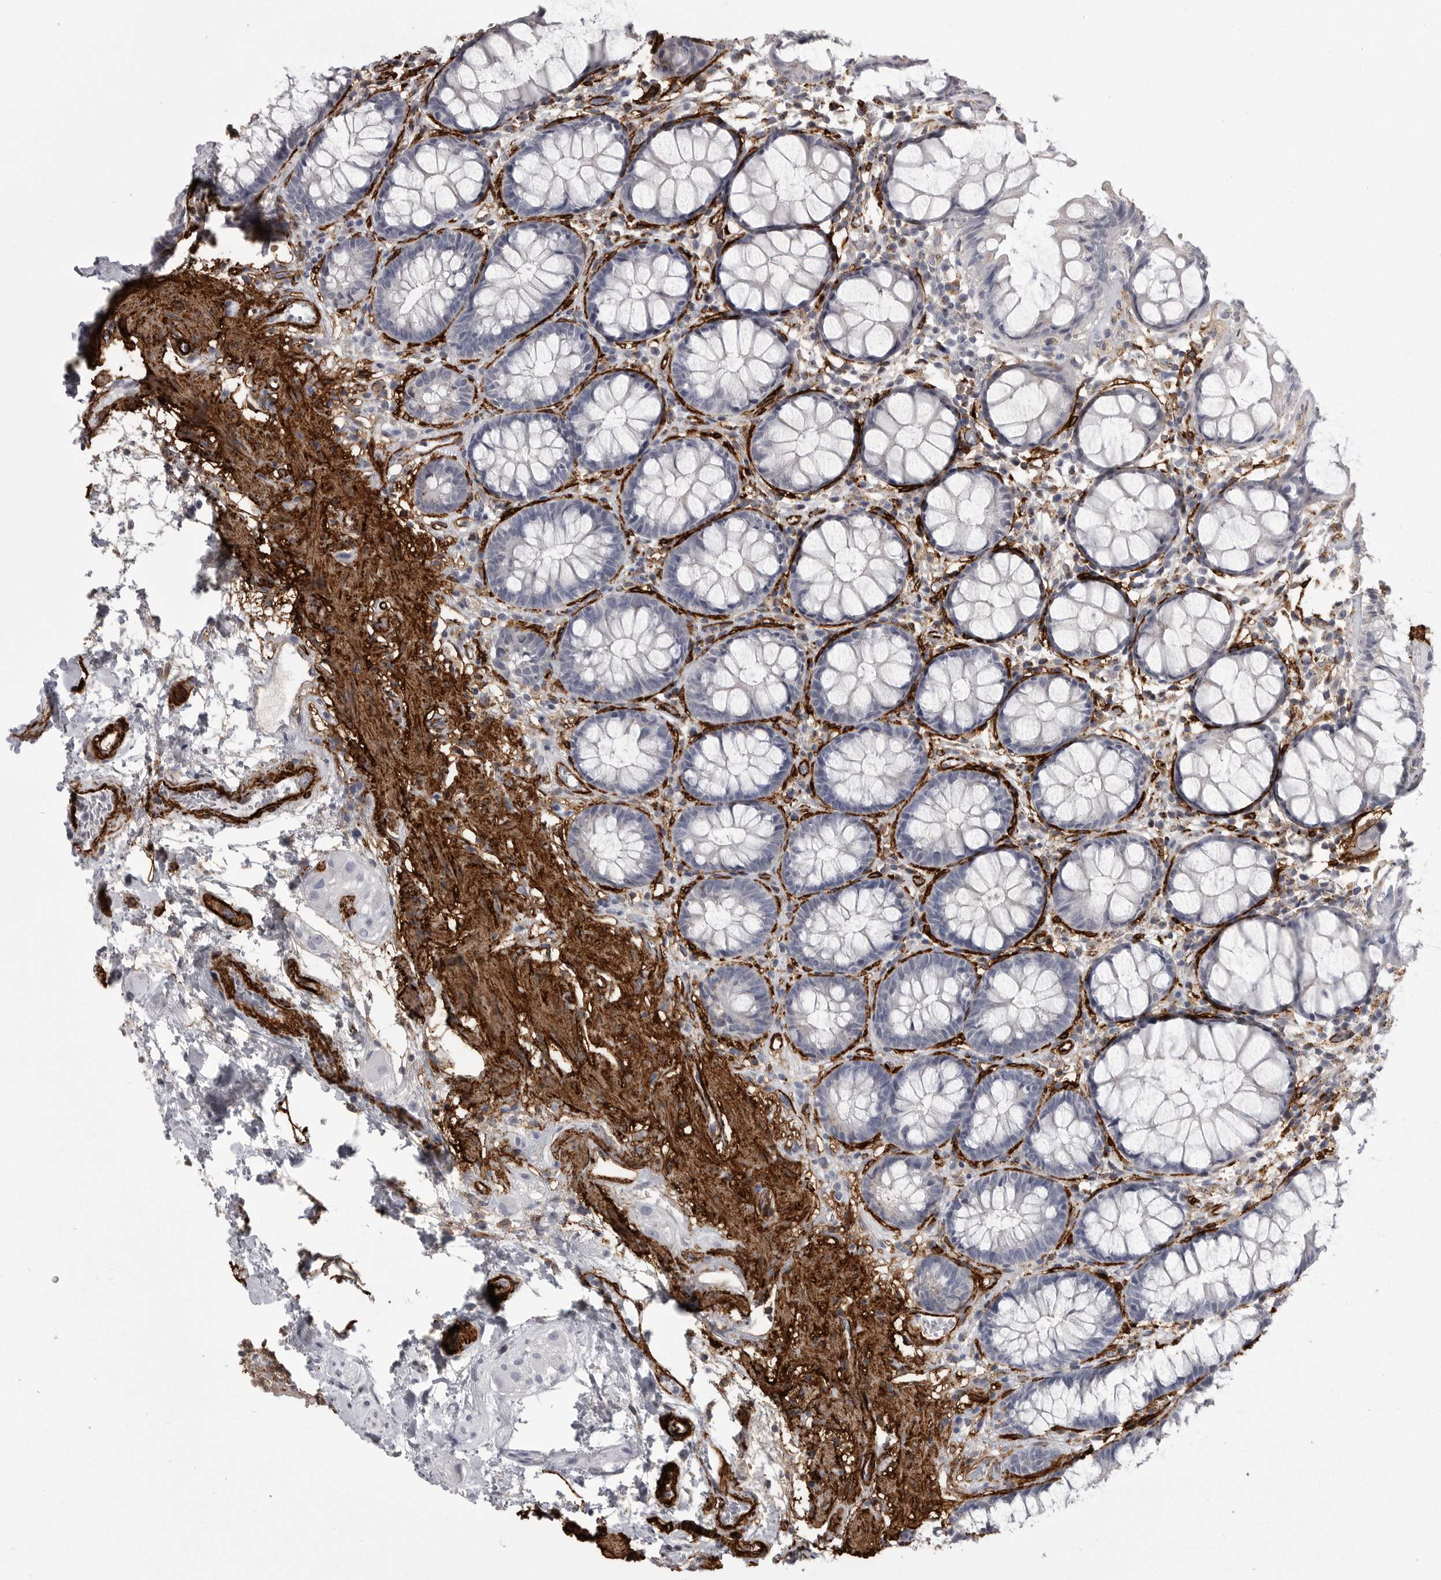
{"staining": {"intensity": "negative", "quantity": "none", "location": "none"}, "tissue": "rectum", "cell_type": "Glandular cells", "image_type": "normal", "snomed": [{"axis": "morphology", "description": "Normal tissue, NOS"}, {"axis": "topography", "description": "Rectum"}], "caption": "Immunohistochemical staining of benign rectum shows no significant expression in glandular cells. (DAB (3,3'-diaminobenzidine) immunohistochemistry (IHC) visualized using brightfield microscopy, high magnification).", "gene": "AOC3", "patient": {"sex": "male", "age": 64}}